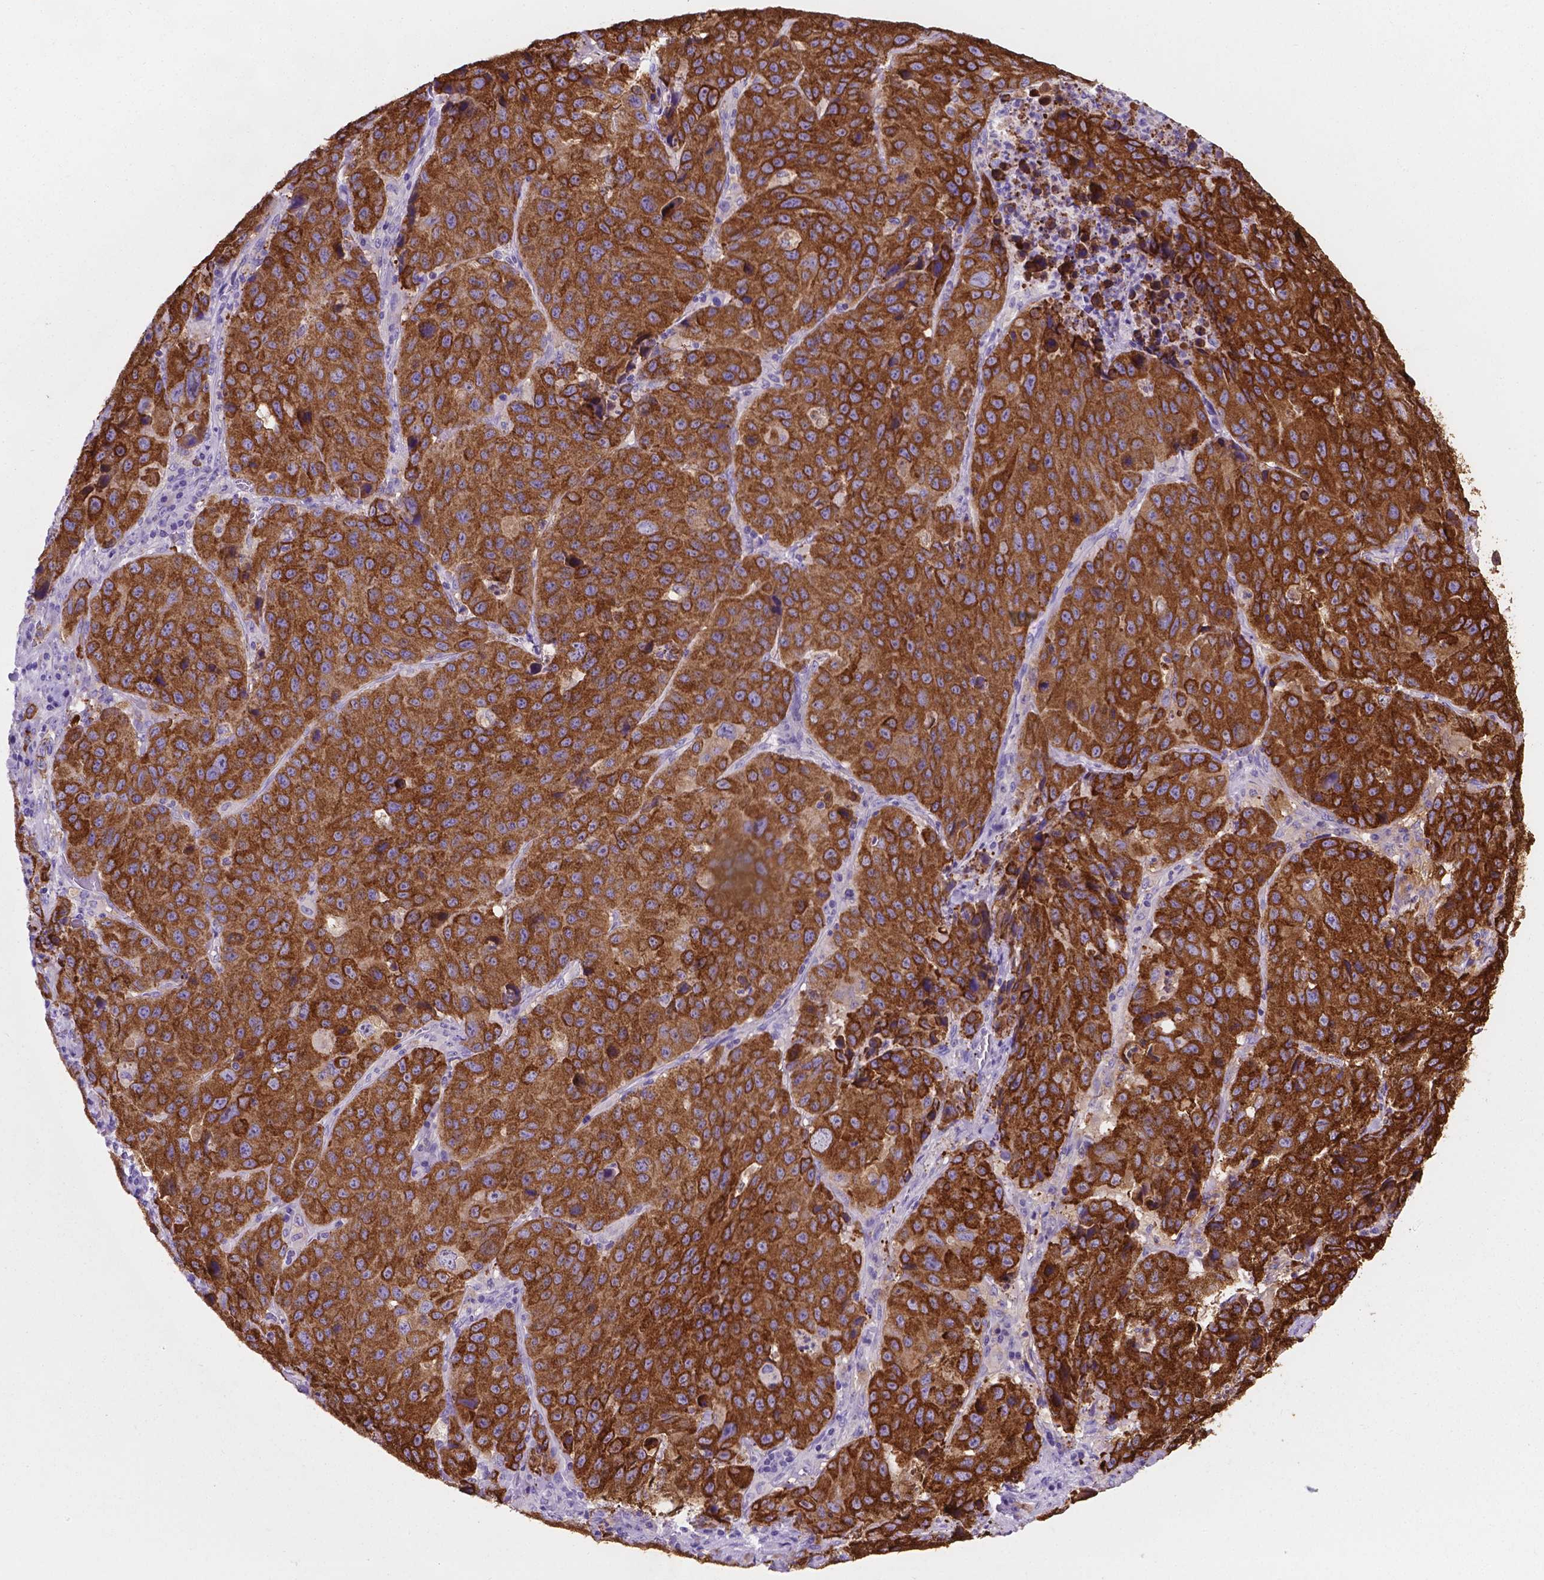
{"staining": {"intensity": "strong", "quantity": ">75%", "location": "cytoplasmic/membranous"}, "tissue": "stomach cancer", "cell_type": "Tumor cells", "image_type": "cancer", "snomed": [{"axis": "morphology", "description": "Adenocarcinoma, NOS"}, {"axis": "topography", "description": "Stomach"}], "caption": "Tumor cells show high levels of strong cytoplasmic/membranous staining in about >75% of cells in stomach cancer.", "gene": "MACF1", "patient": {"sex": "male", "age": 71}}